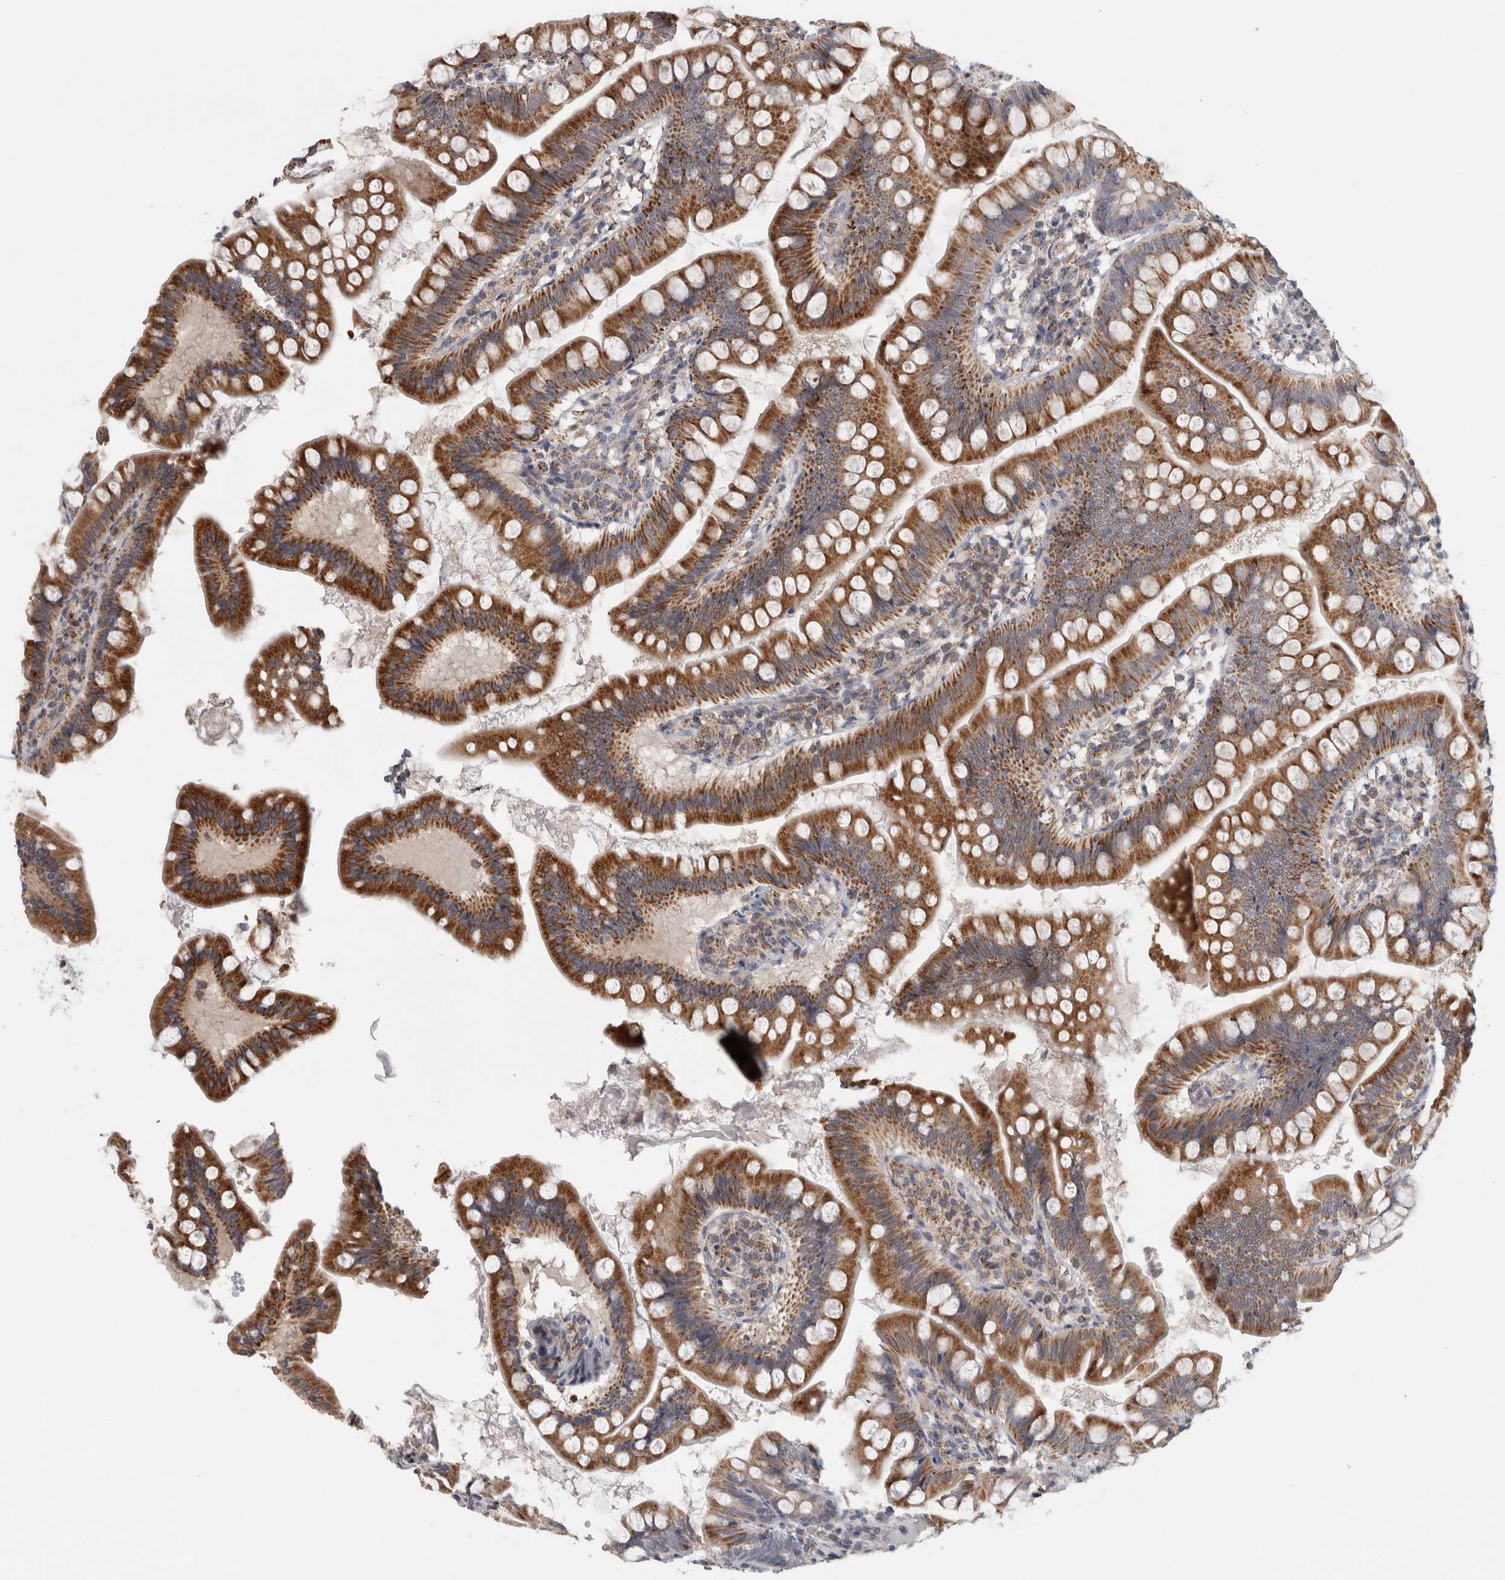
{"staining": {"intensity": "strong", "quantity": ">75%", "location": "cytoplasmic/membranous"}, "tissue": "small intestine", "cell_type": "Glandular cells", "image_type": "normal", "snomed": [{"axis": "morphology", "description": "Normal tissue, NOS"}, {"axis": "topography", "description": "Small intestine"}], "caption": "An image showing strong cytoplasmic/membranous expression in about >75% of glandular cells in normal small intestine, as visualized by brown immunohistochemical staining.", "gene": "RAB18", "patient": {"sex": "male", "age": 7}}